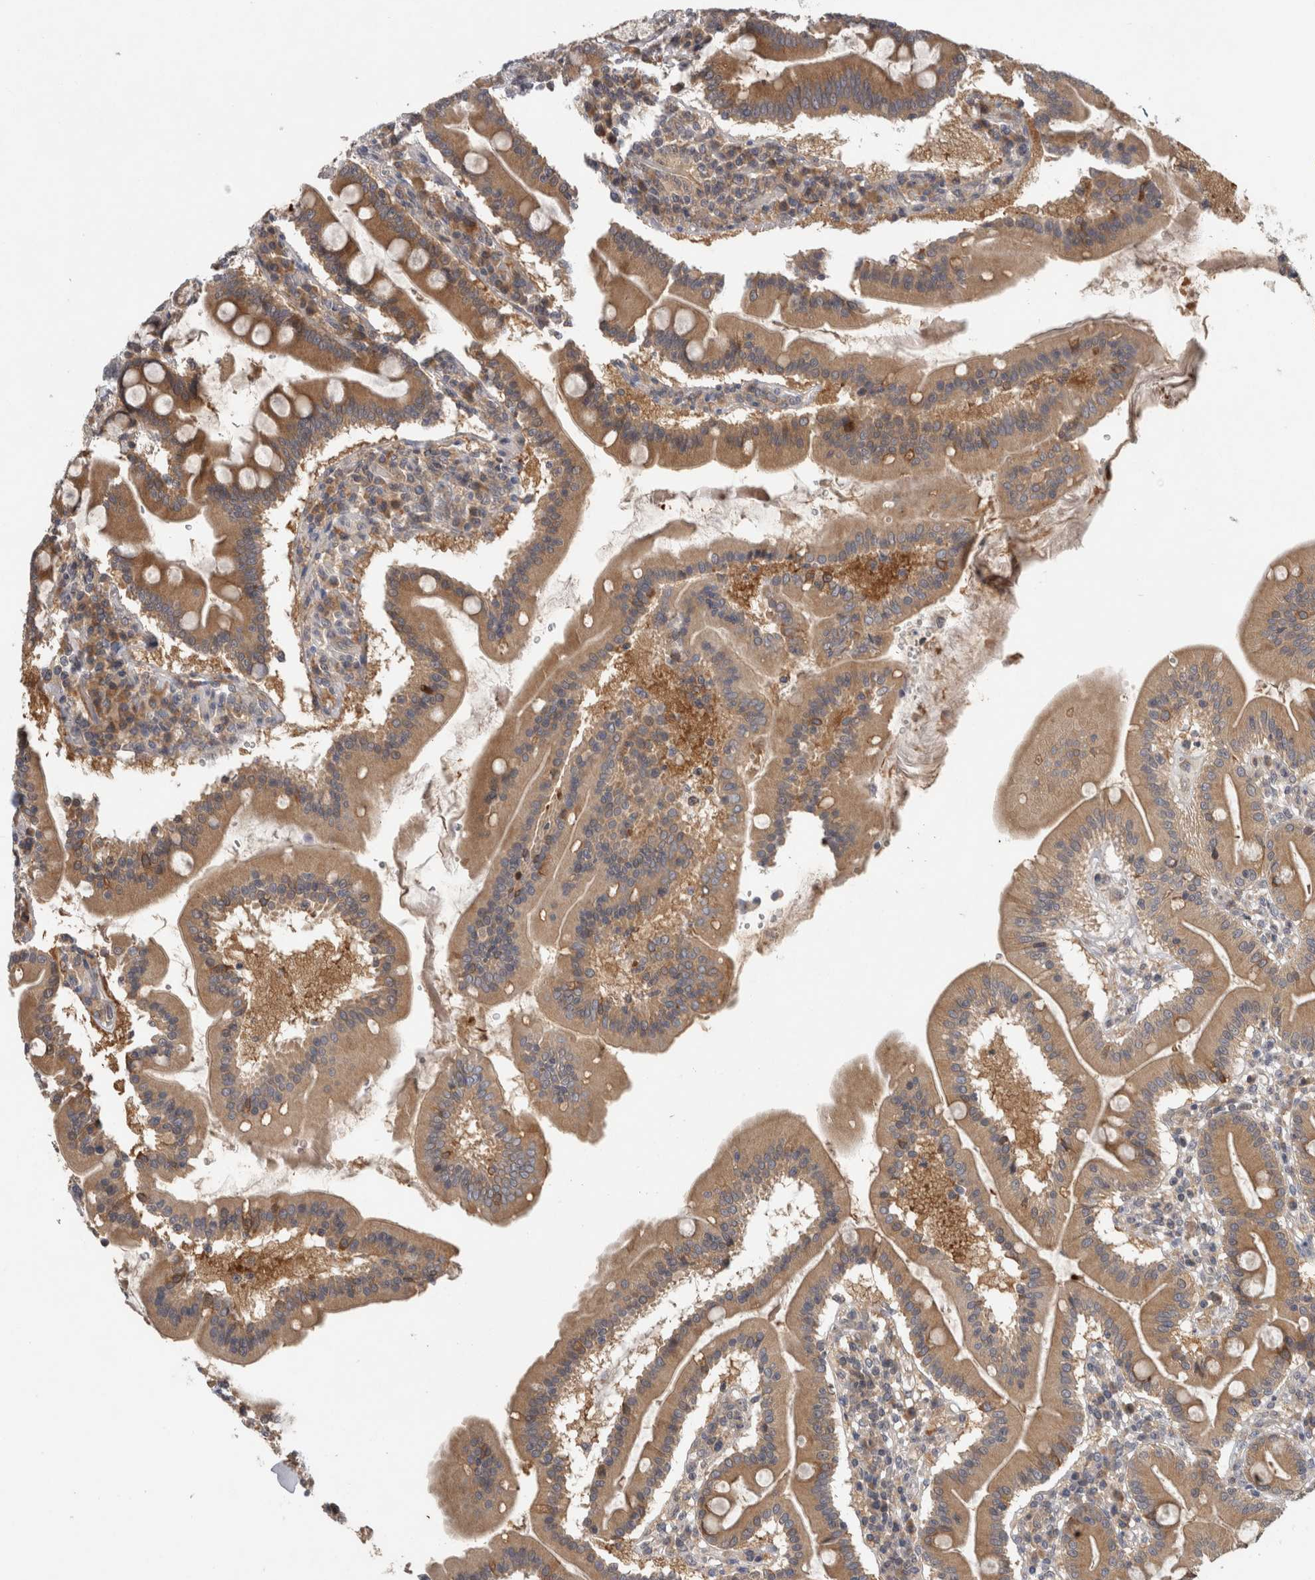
{"staining": {"intensity": "moderate", "quantity": ">75%", "location": "cytoplasmic/membranous"}, "tissue": "duodenum", "cell_type": "Glandular cells", "image_type": "normal", "snomed": [{"axis": "morphology", "description": "Normal tissue, NOS"}, {"axis": "topography", "description": "Duodenum"}], "caption": "IHC (DAB) staining of normal duodenum demonstrates moderate cytoplasmic/membranous protein positivity in about >75% of glandular cells.", "gene": "AASDHPPT", "patient": {"sex": "male", "age": 50}}